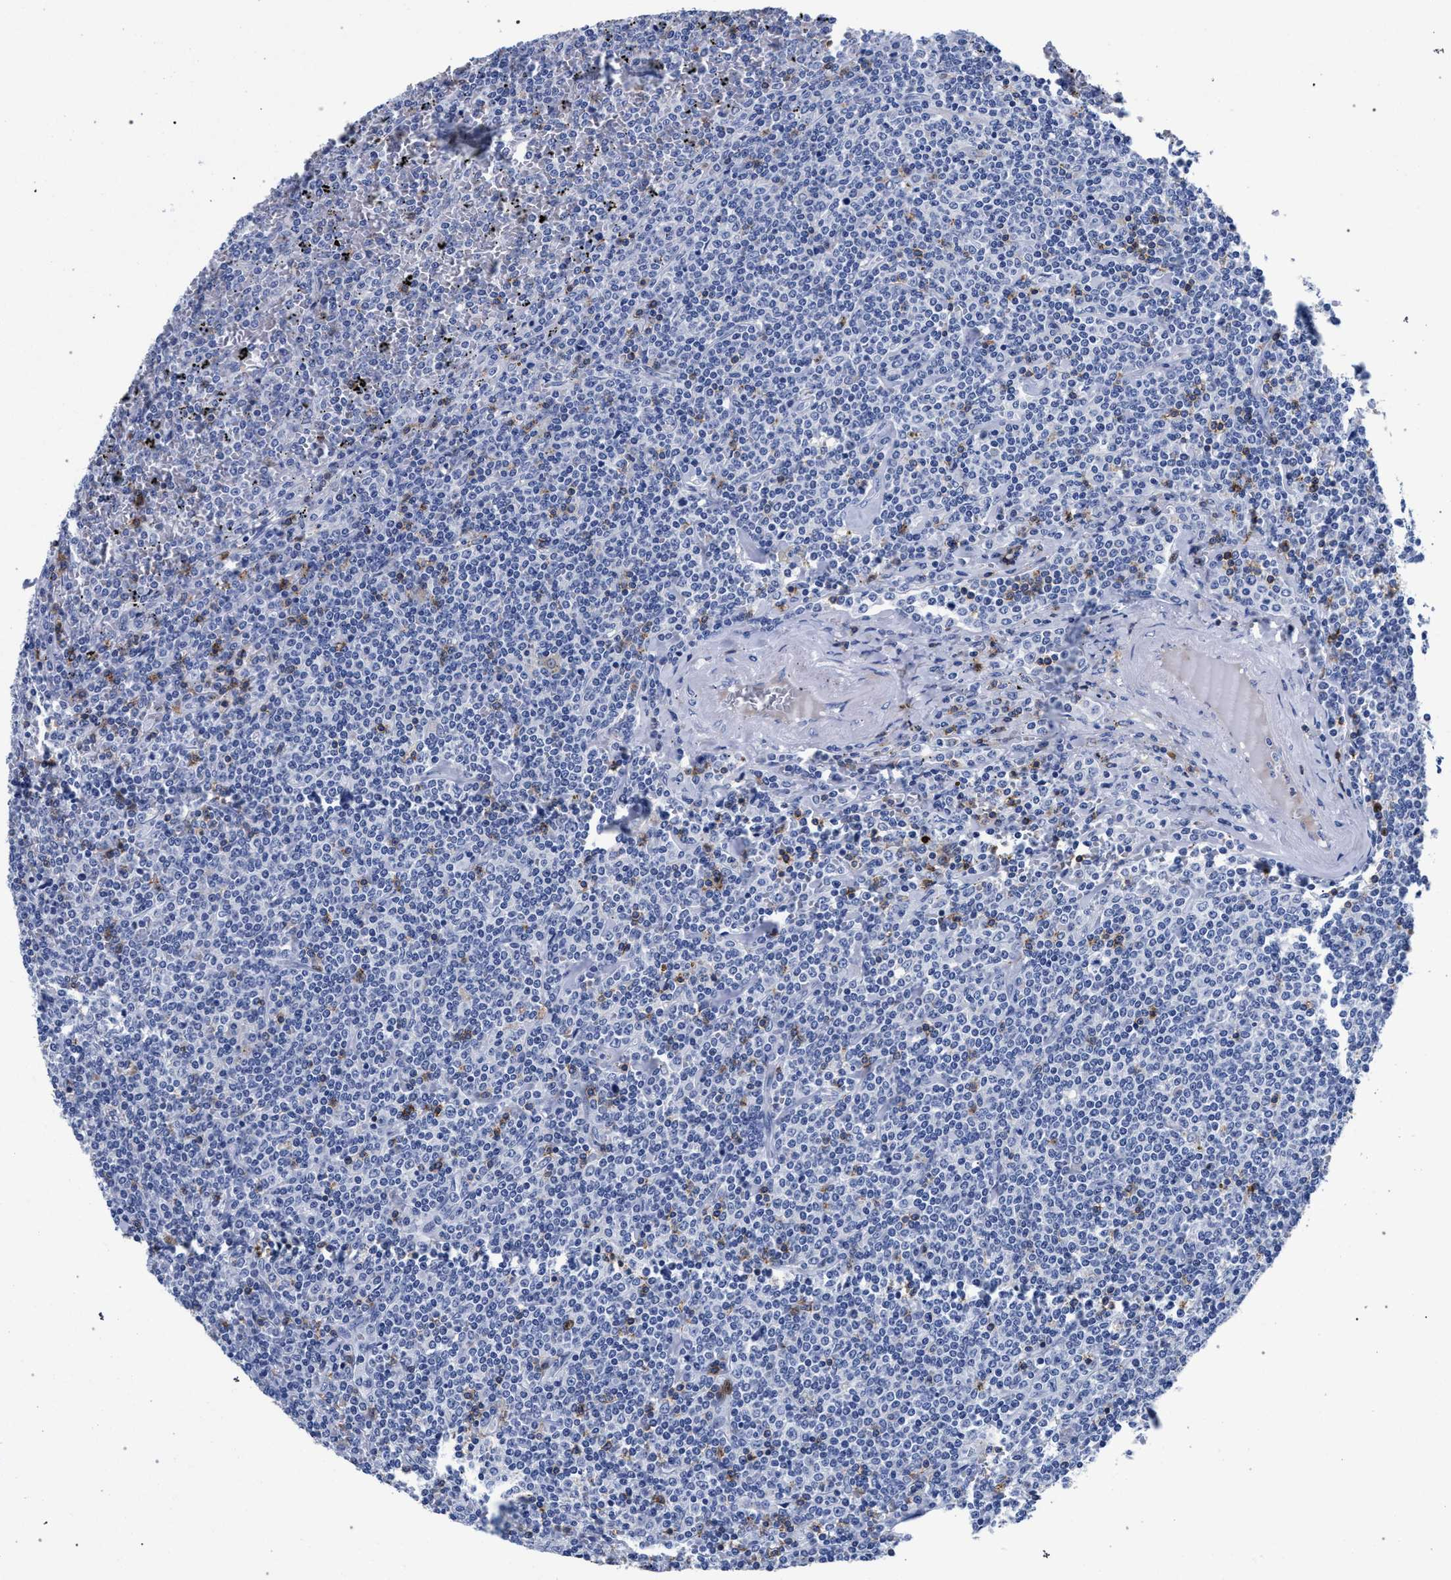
{"staining": {"intensity": "negative", "quantity": "none", "location": "none"}, "tissue": "lymphoma", "cell_type": "Tumor cells", "image_type": "cancer", "snomed": [{"axis": "morphology", "description": "Malignant lymphoma, non-Hodgkin's type, Low grade"}, {"axis": "topography", "description": "Spleen"}], "caption": "Protein analysis of malignant lymphoma, non-Hodgkin's type (low-grade) shows no significant positivity in tumor cells.", "gene": "KLRK1", "patient": {"sex": "female", "age": 19}}